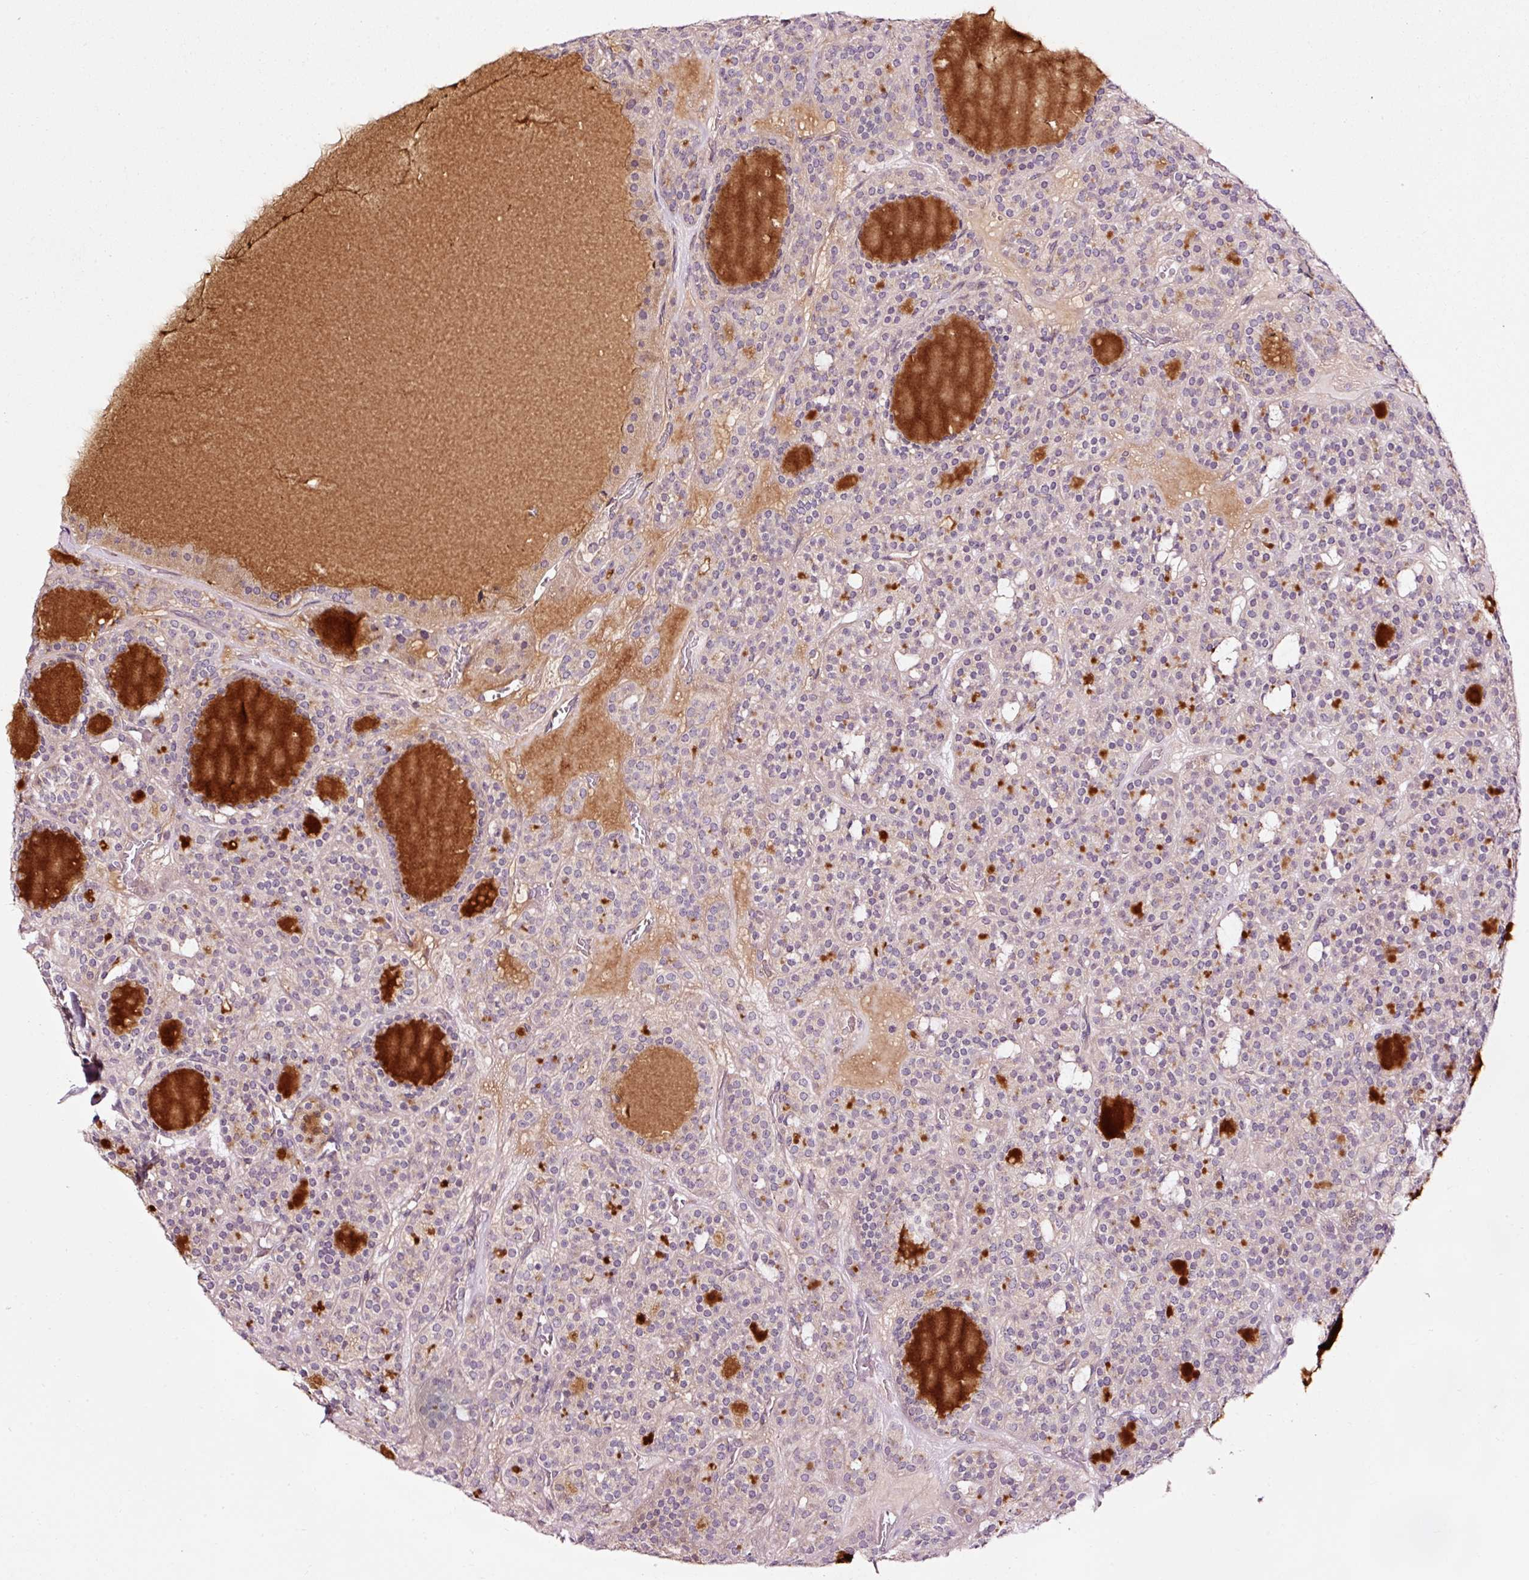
{"staining": {"intensity": "negative", "quantity": "none", "location": "none"}, "tissue": "thyroid cancer", "cell_type": "Tumor cells", "image_type": "cancer", "snomed": [{"axis": "morphology", "description": "Follicular adenoma carcinoma, NOS"}, {"axis": "topography", "description": "Thyroid gland"}], "caption": "An image of thyroid cancer stained for a protein exhibits no brown staining in tumor cells.", "gene": "UTP14A", "patient": {"sex": "female", "age": 63}}